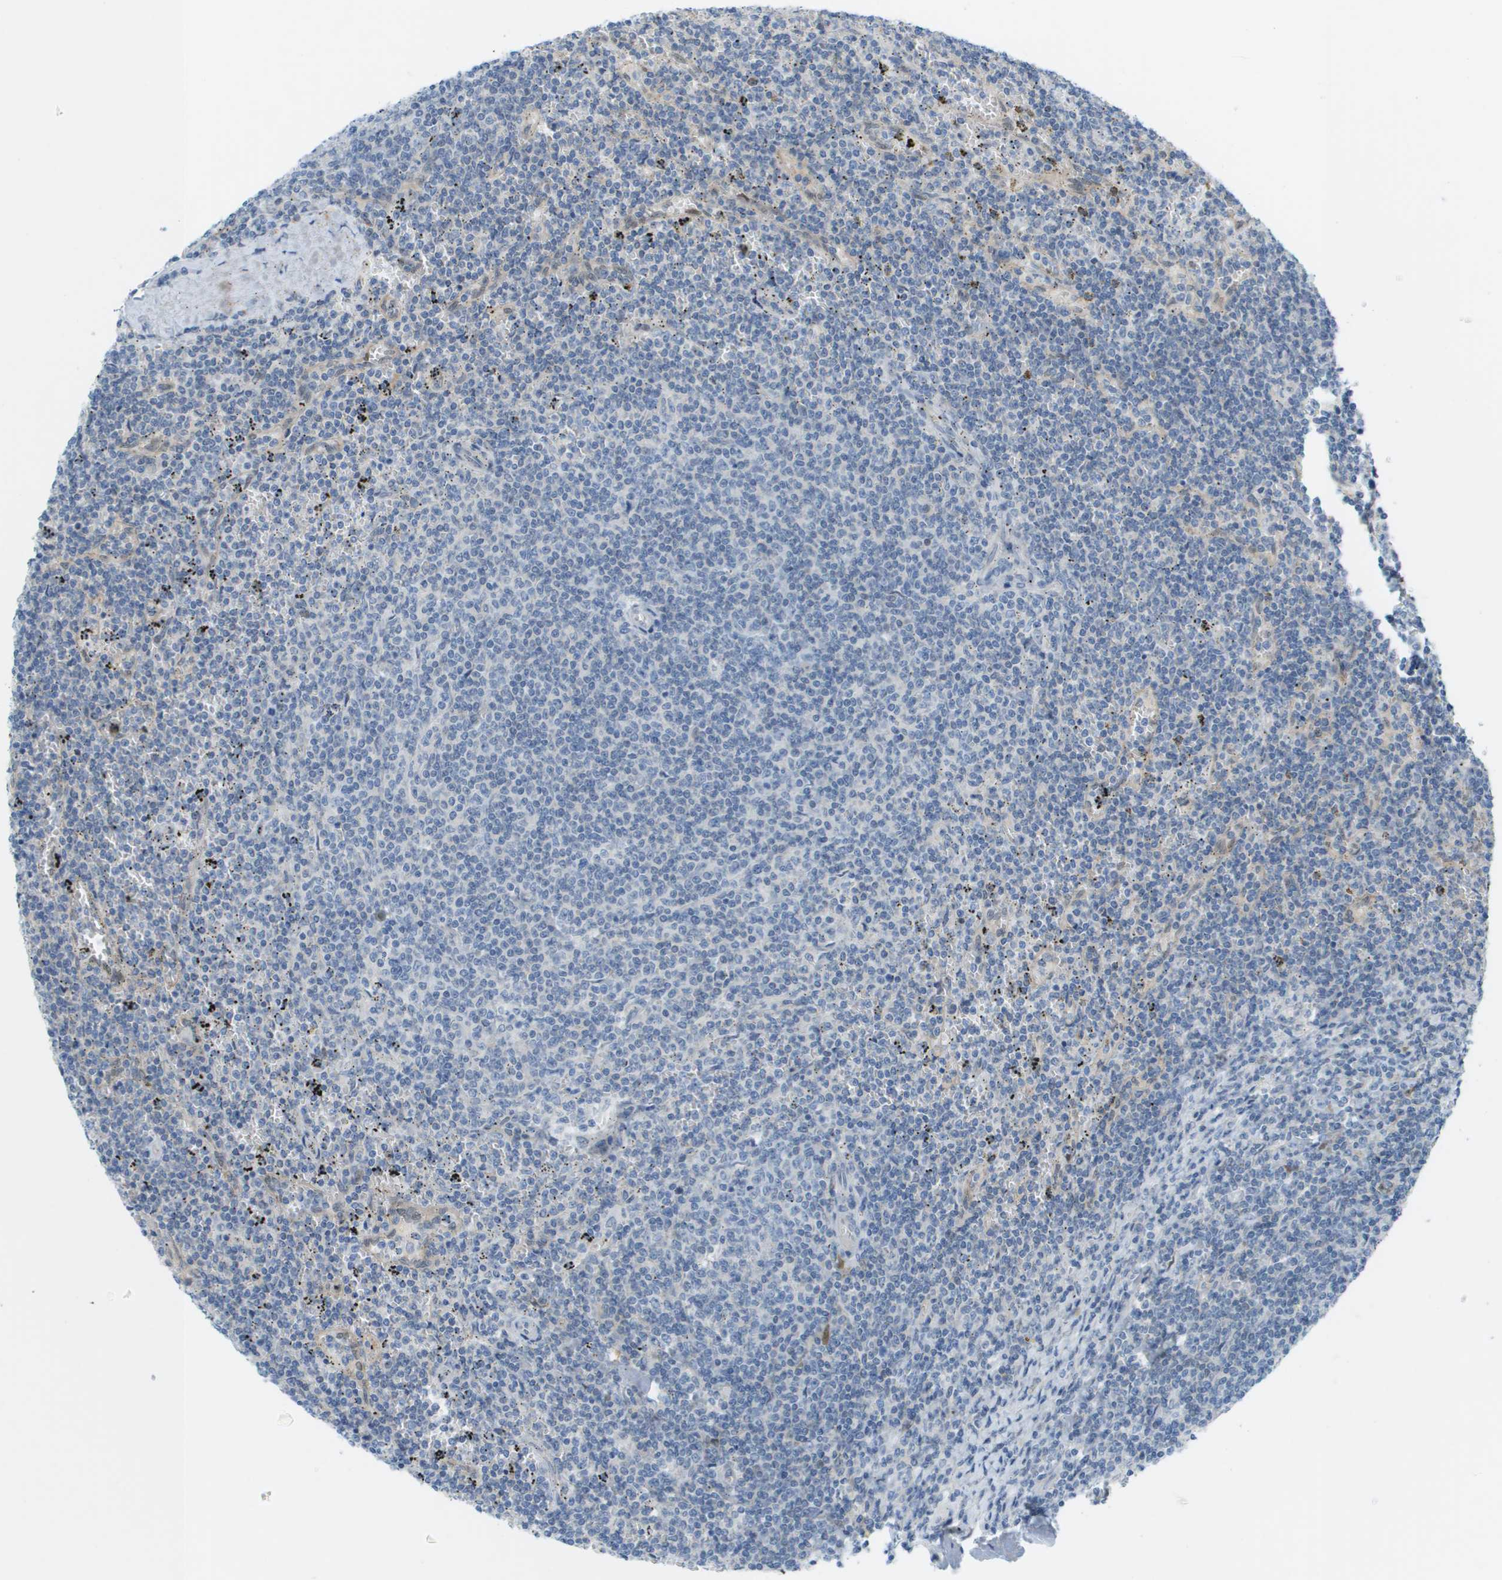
{"staining": {"intensity": "negative", "quantity": "none", "location": "none"}, "tissue": "lymphoma", "cell_type": "Tumor cells", "image_type": "cancer", "snomed": [{"axis": "morphology", "description": "Malignant lymphoma, non-Hodgkin's type, Low grade"}, {"axis": "topography", "description": "Spleen"}], "caption": "Micrograph shows no significant protein positivity in tumor cells of lymphoma.", "gene": "CUL9", "patient": {"sex": "female", "age": 50}}